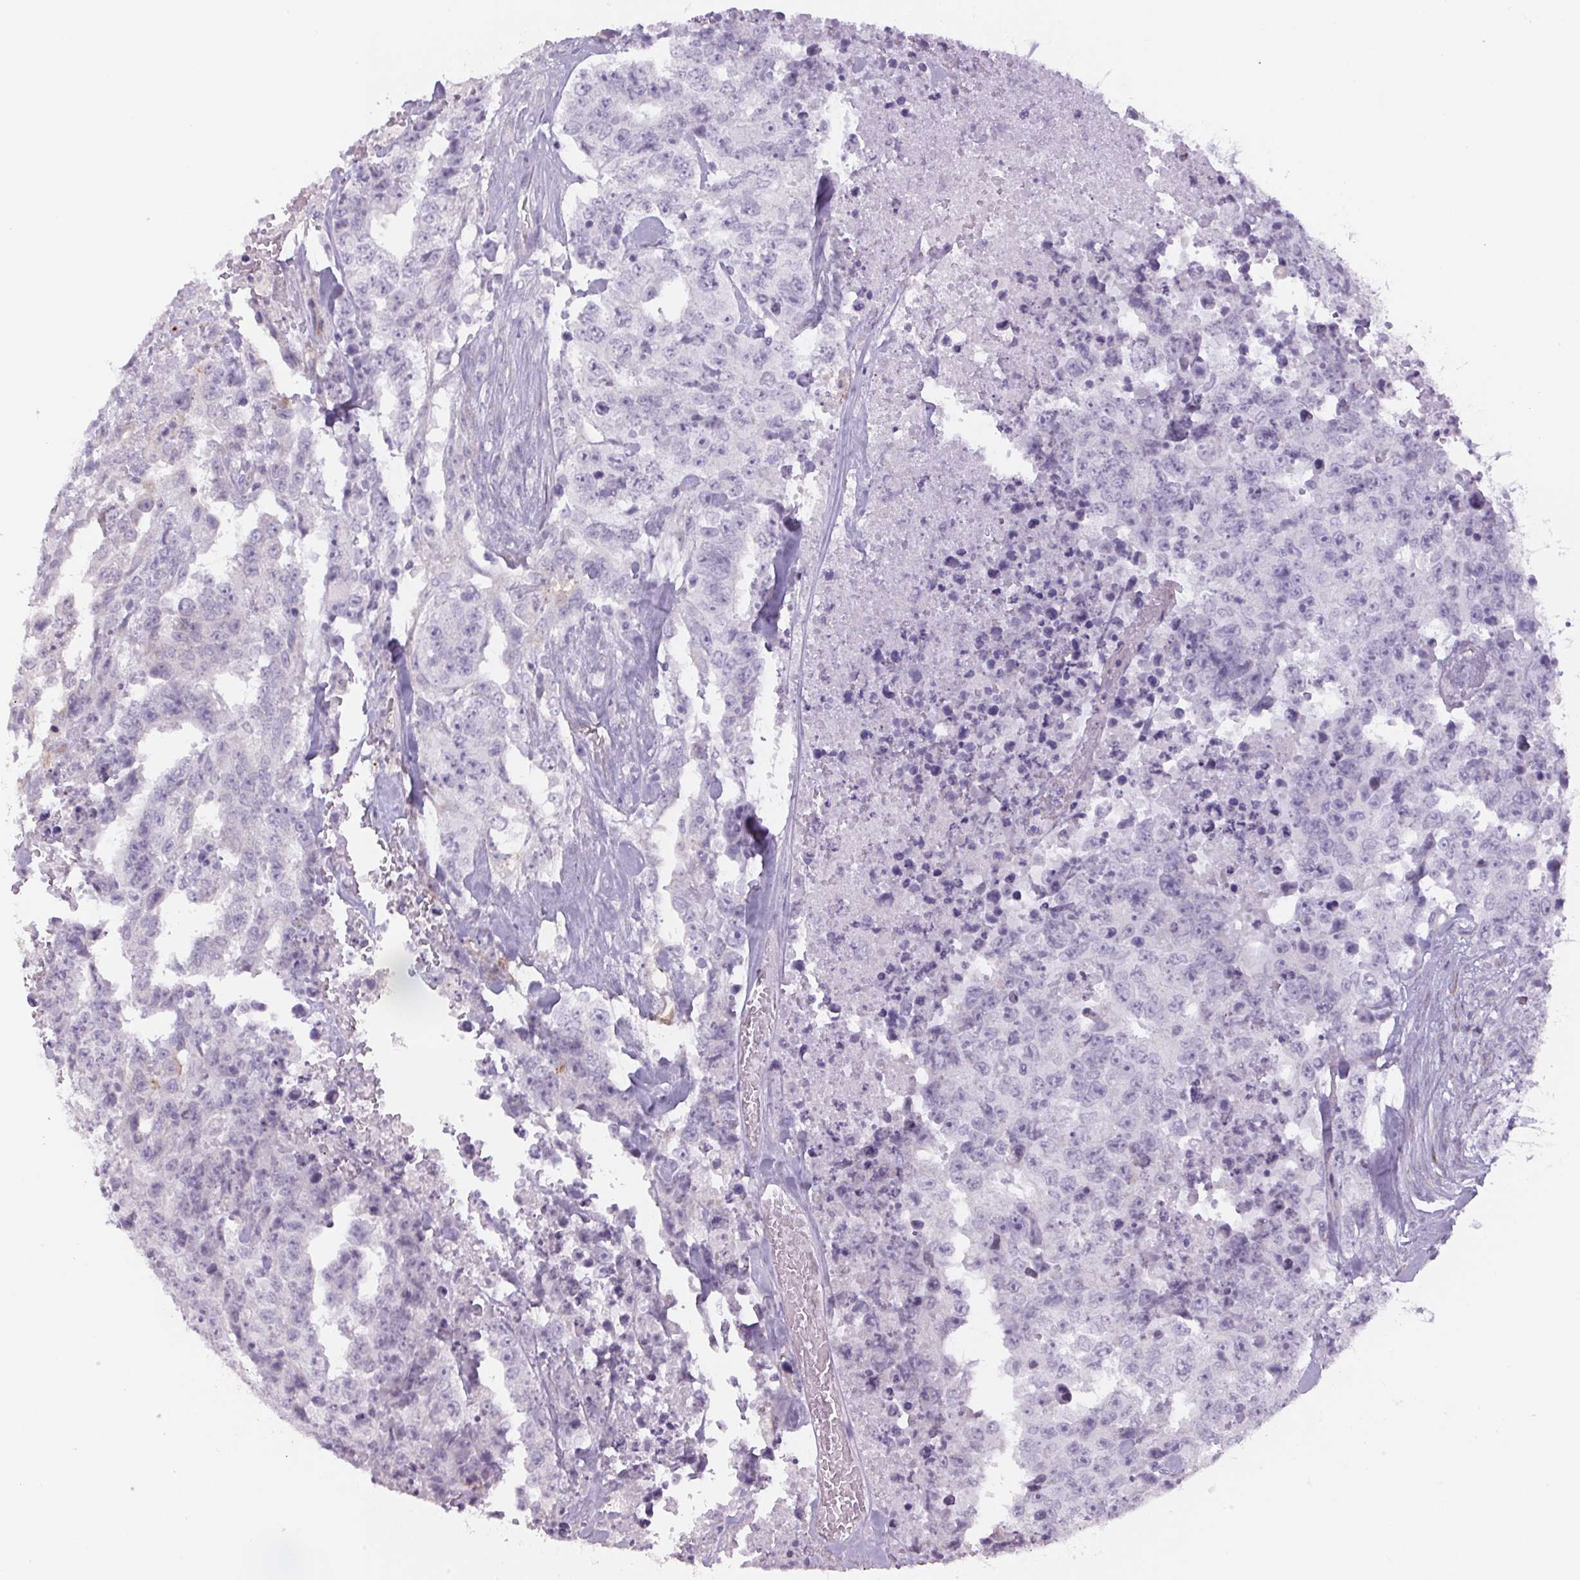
{"staining": {"intensity": "negative", "quantity": "none", "location": "none"}, "tissue": "testis cancer", "cell_type": "Tumor cells", "image_type": "cancer", "snomed": [{"axis": "morphology", "description": "Carcinoma, Embryonal, NOS"}, {"axis": "topography", "description": "Testis"}], "caption": "Image shows no significant protein expression in tumor cells of testis cancer.", "gene": "CCDC96", "patient": {"sex": "male", "age": 24}}